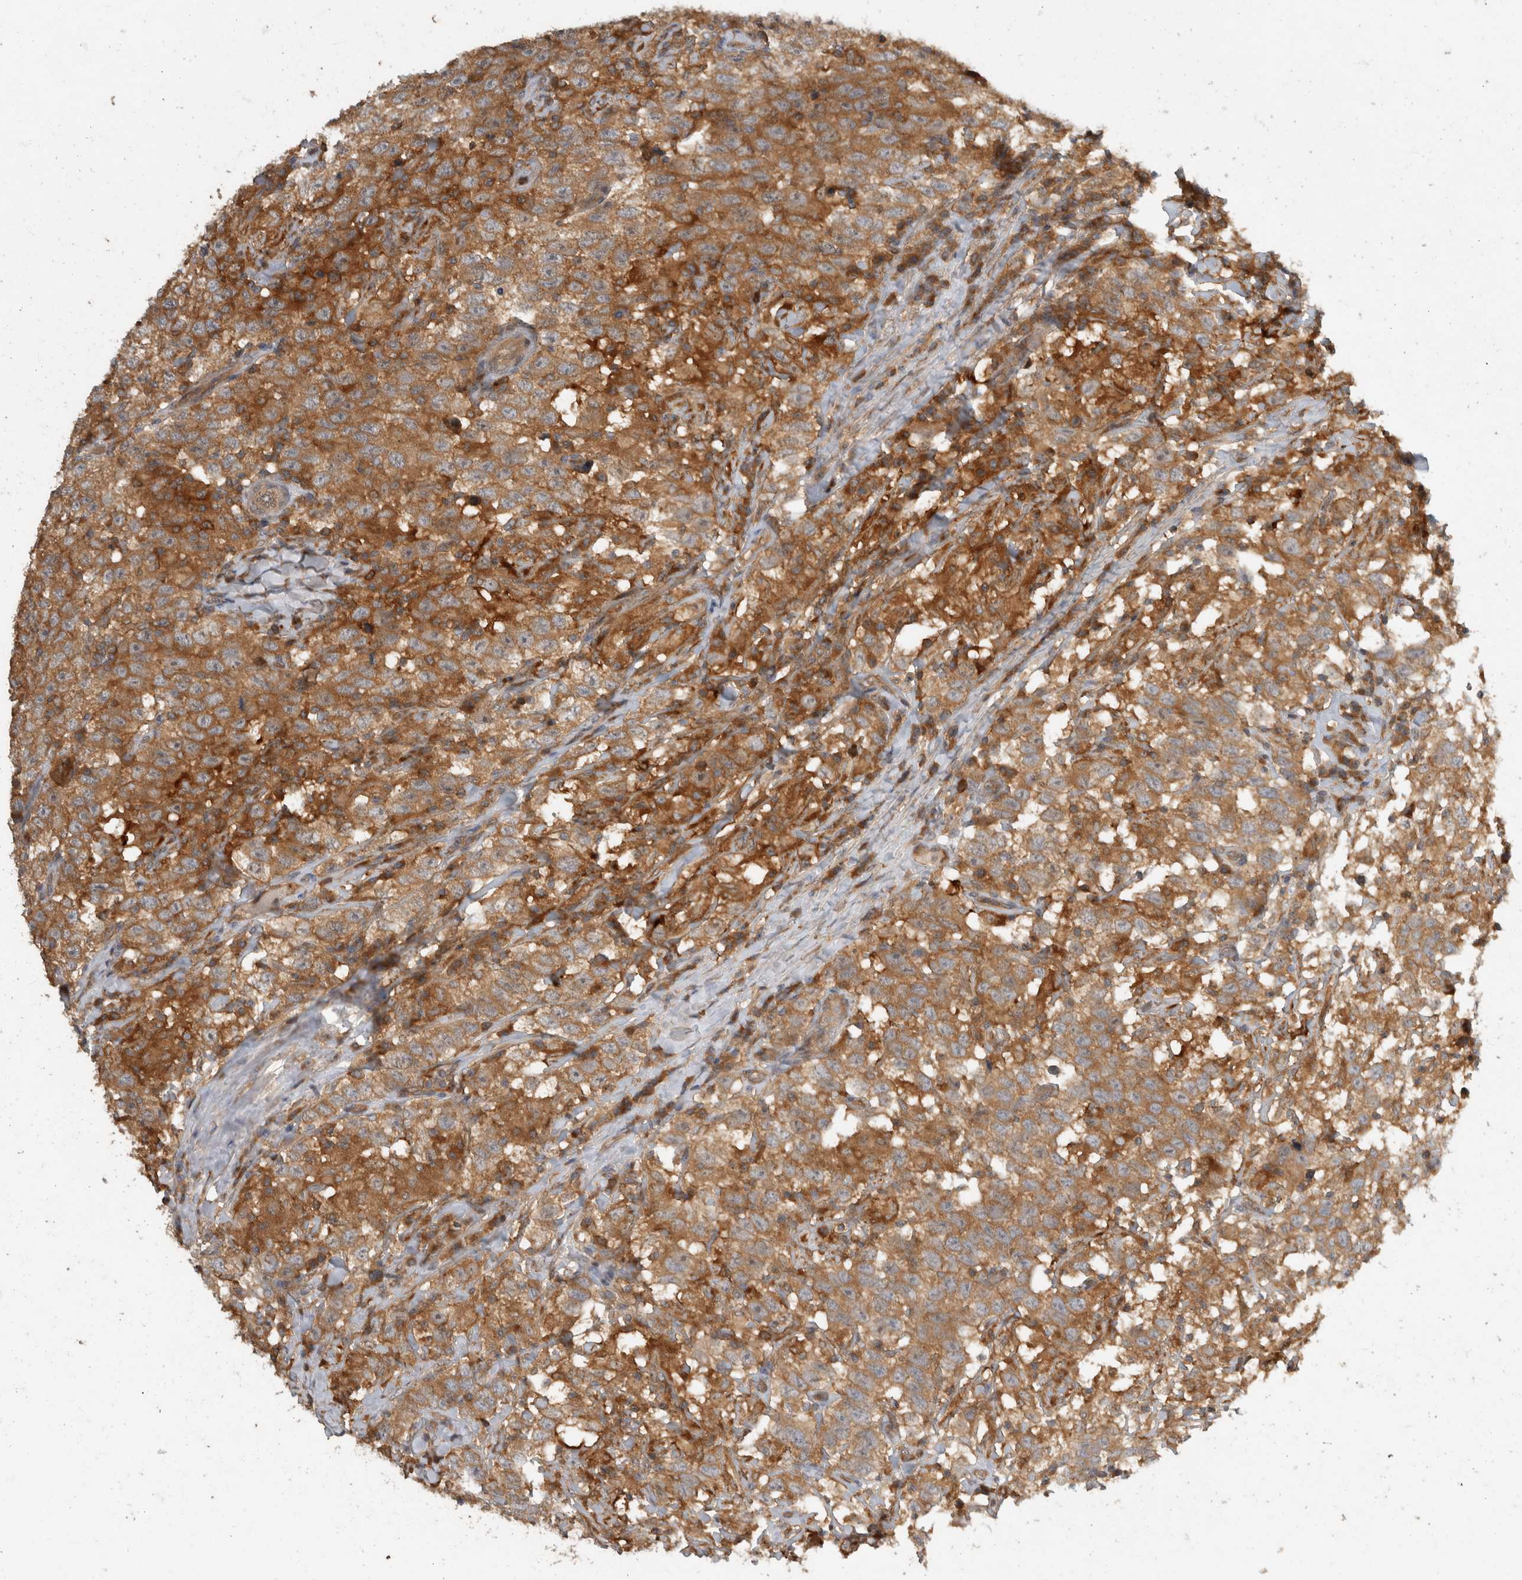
{"staining": {"intensity": "moderate", "quantity": ">75%", "location": "cytoplasmic/membranous"}, "tissue": "testis cancer", "cell_type": "Tumor cells", "image_type": "cancer", "snomed": [{"axis": "morphology", "description": "Seminoma, NOS"}, {"axis": "topography", "description": "Testis"}], "caption": "Immunohistochemistry (IHC) image of neoplastic tissue: seminoma (testis) stained using immunohistochemistry (IHC) reveals medium levels of moderate protein expression localized specifically in the cytoplasmic/membranous of tumor cells, appearing as a cytoplasmic/membranous brown color.", "gene": "VEPH1", "patient": {"sex": "male", "age": 41}}